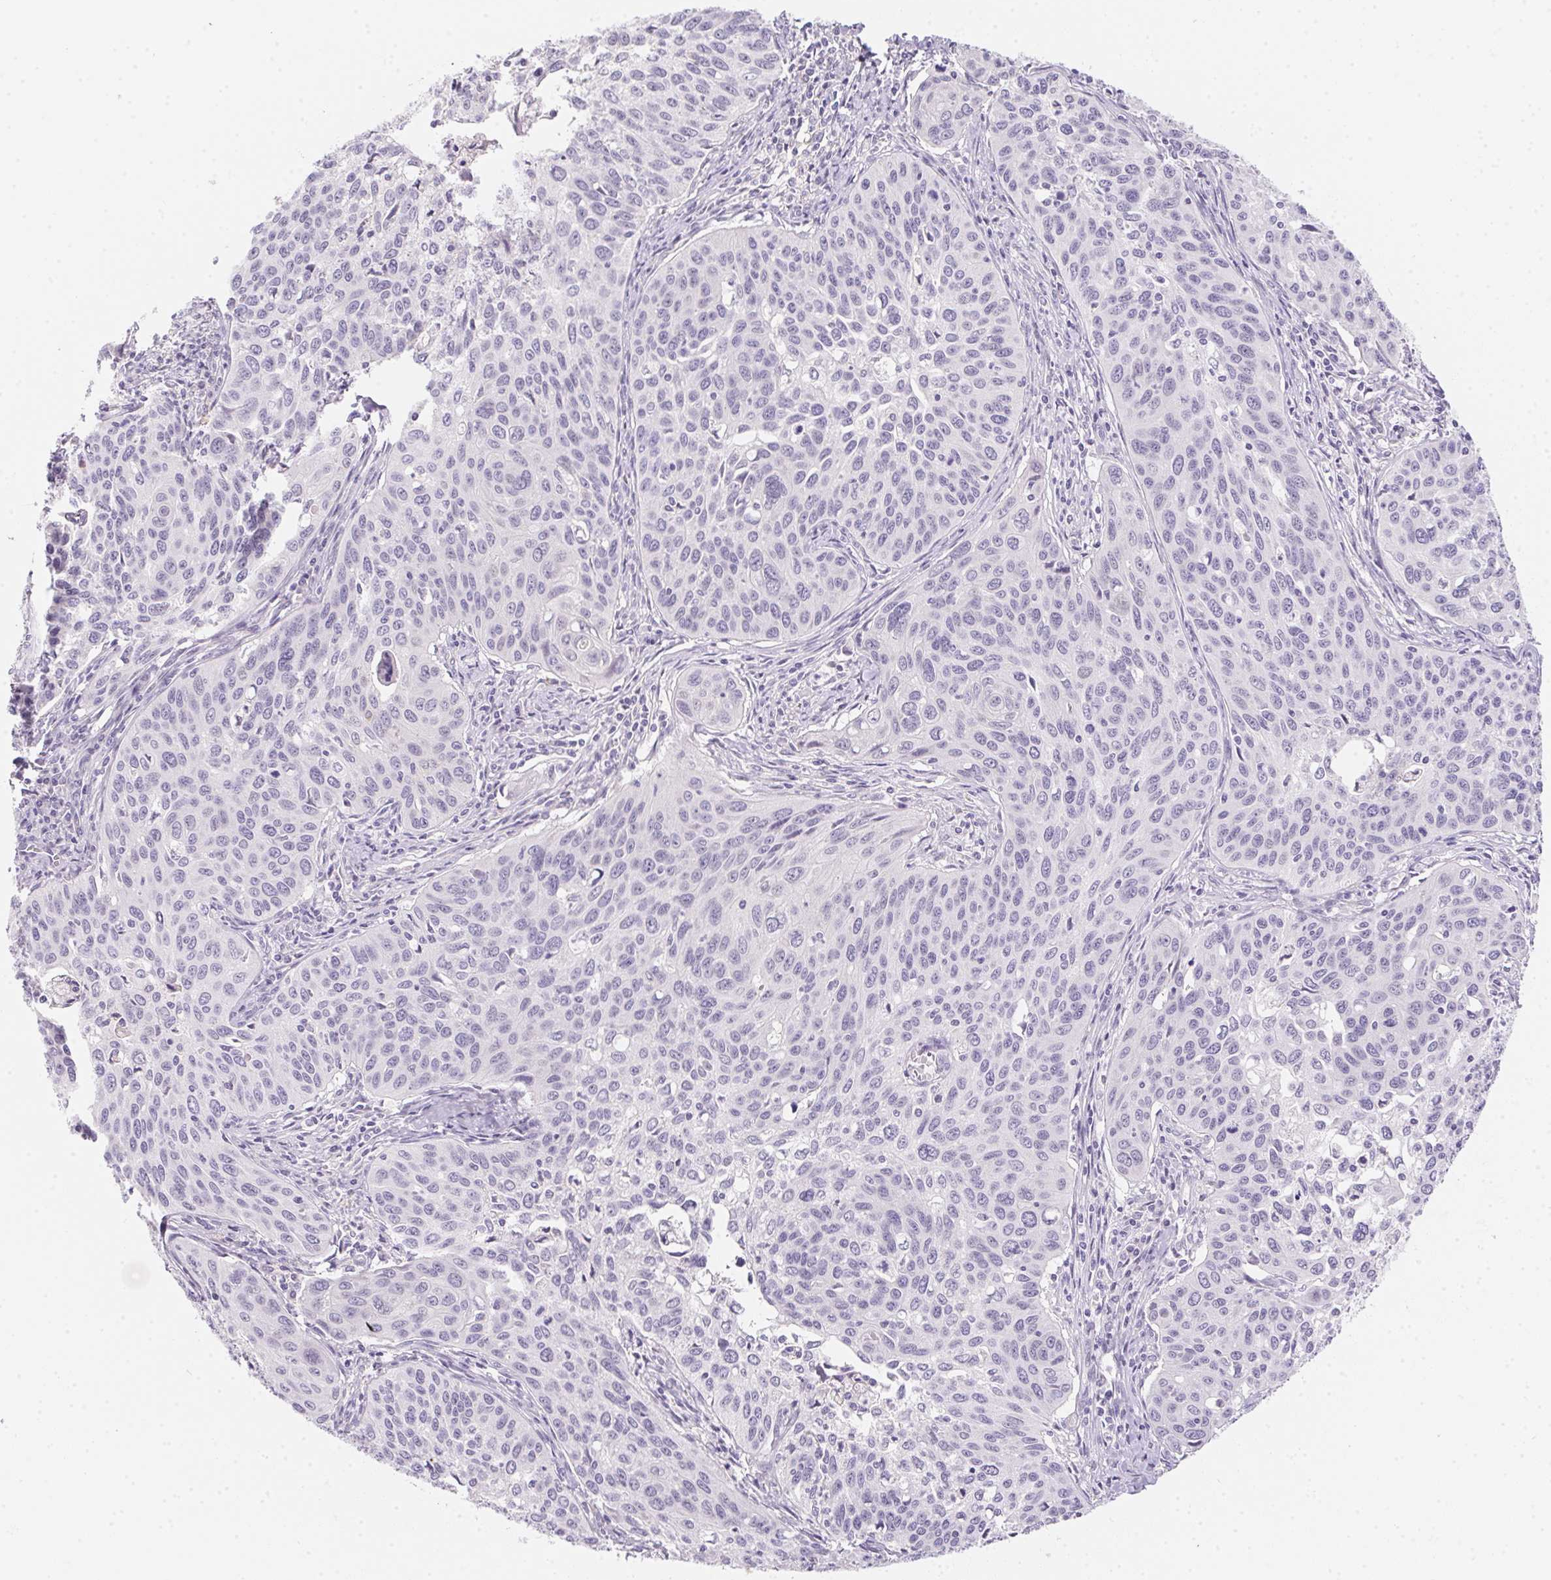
{"staining": {"intensity": "negative", "quantity": "none", "location": "none"}, "tissue": "cervical cancer", "cell_type": "Tumor cells", "image_type": "cancer", "snomed": [{"axis": "morphology", "description": "Squamous cell carcinoma, NOS"}, {"axis": "topography", "description": "Cervix"}], "caption": "High magnification brightfield microscopy of squamous cell carcinoma (cervical) stained with DAB (3,3'-diaminobenzidine) (brown) and counterstained with hematoxylin (blue): tumor cells show no significant staining.", "gene": "MORC1", "patient": {"sex": "female", "age": 31}}